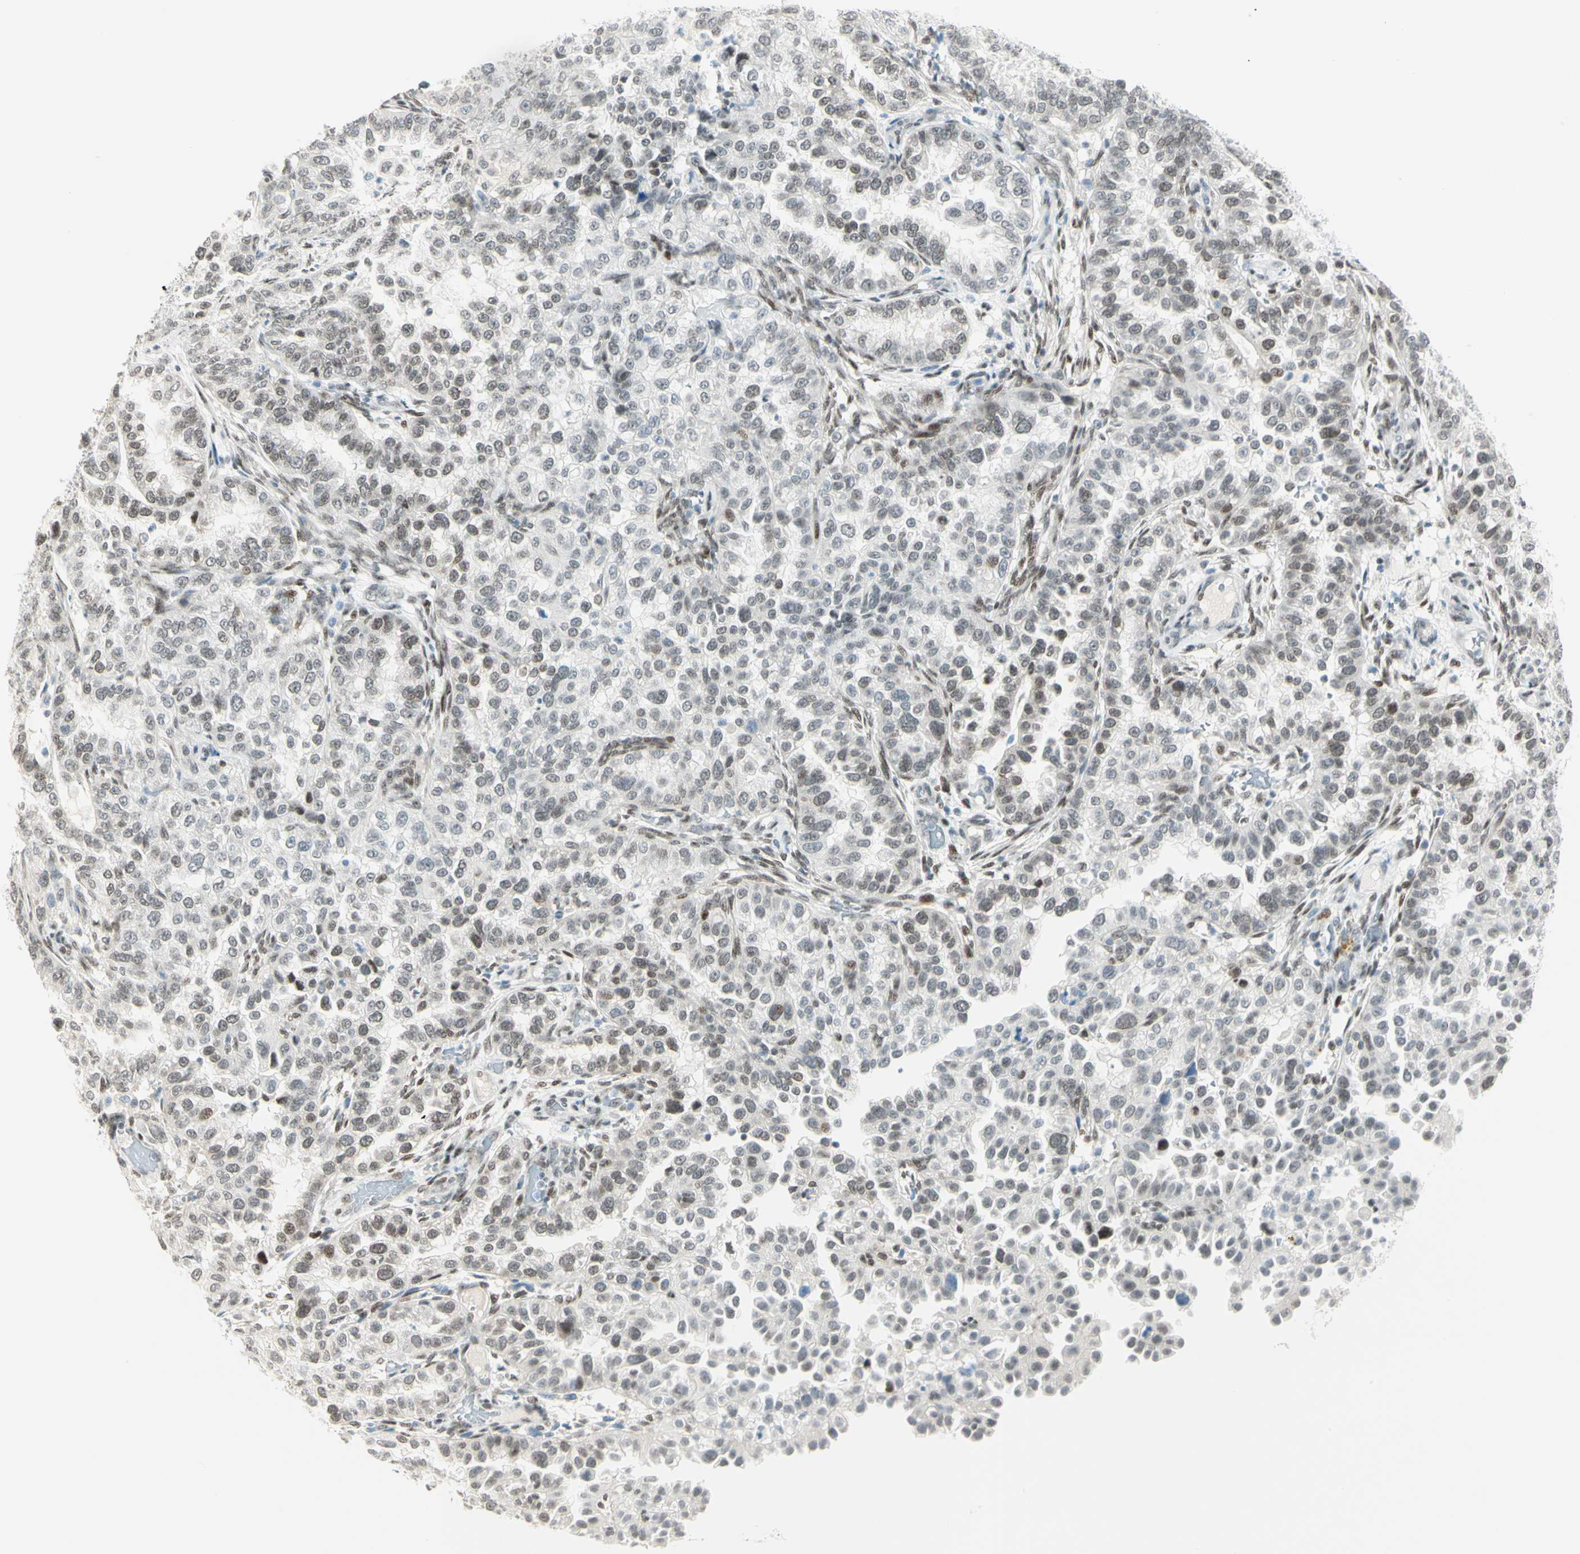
{"staining": {"intensity": "weak", "quantity": "<25%", "location": "nuclear"}, "tissue": "endometrial cancer", "cell_type": "Tumor cells", "image_type": "cancer", "snomed": [{"axis": "morphology", "description": "Adenocarcinoma, NOS"}, {"axis": "topography", "description": "Endometrium"}], "caption": "DAB (3,3'-diaminobenzidine) immunohistochemical staining of endometrial adenocarcinoma demonstrates no significant positivity in tumor cells.", "gene": "PKNOX1", "patient": {"sex": "female", "age": 67}}